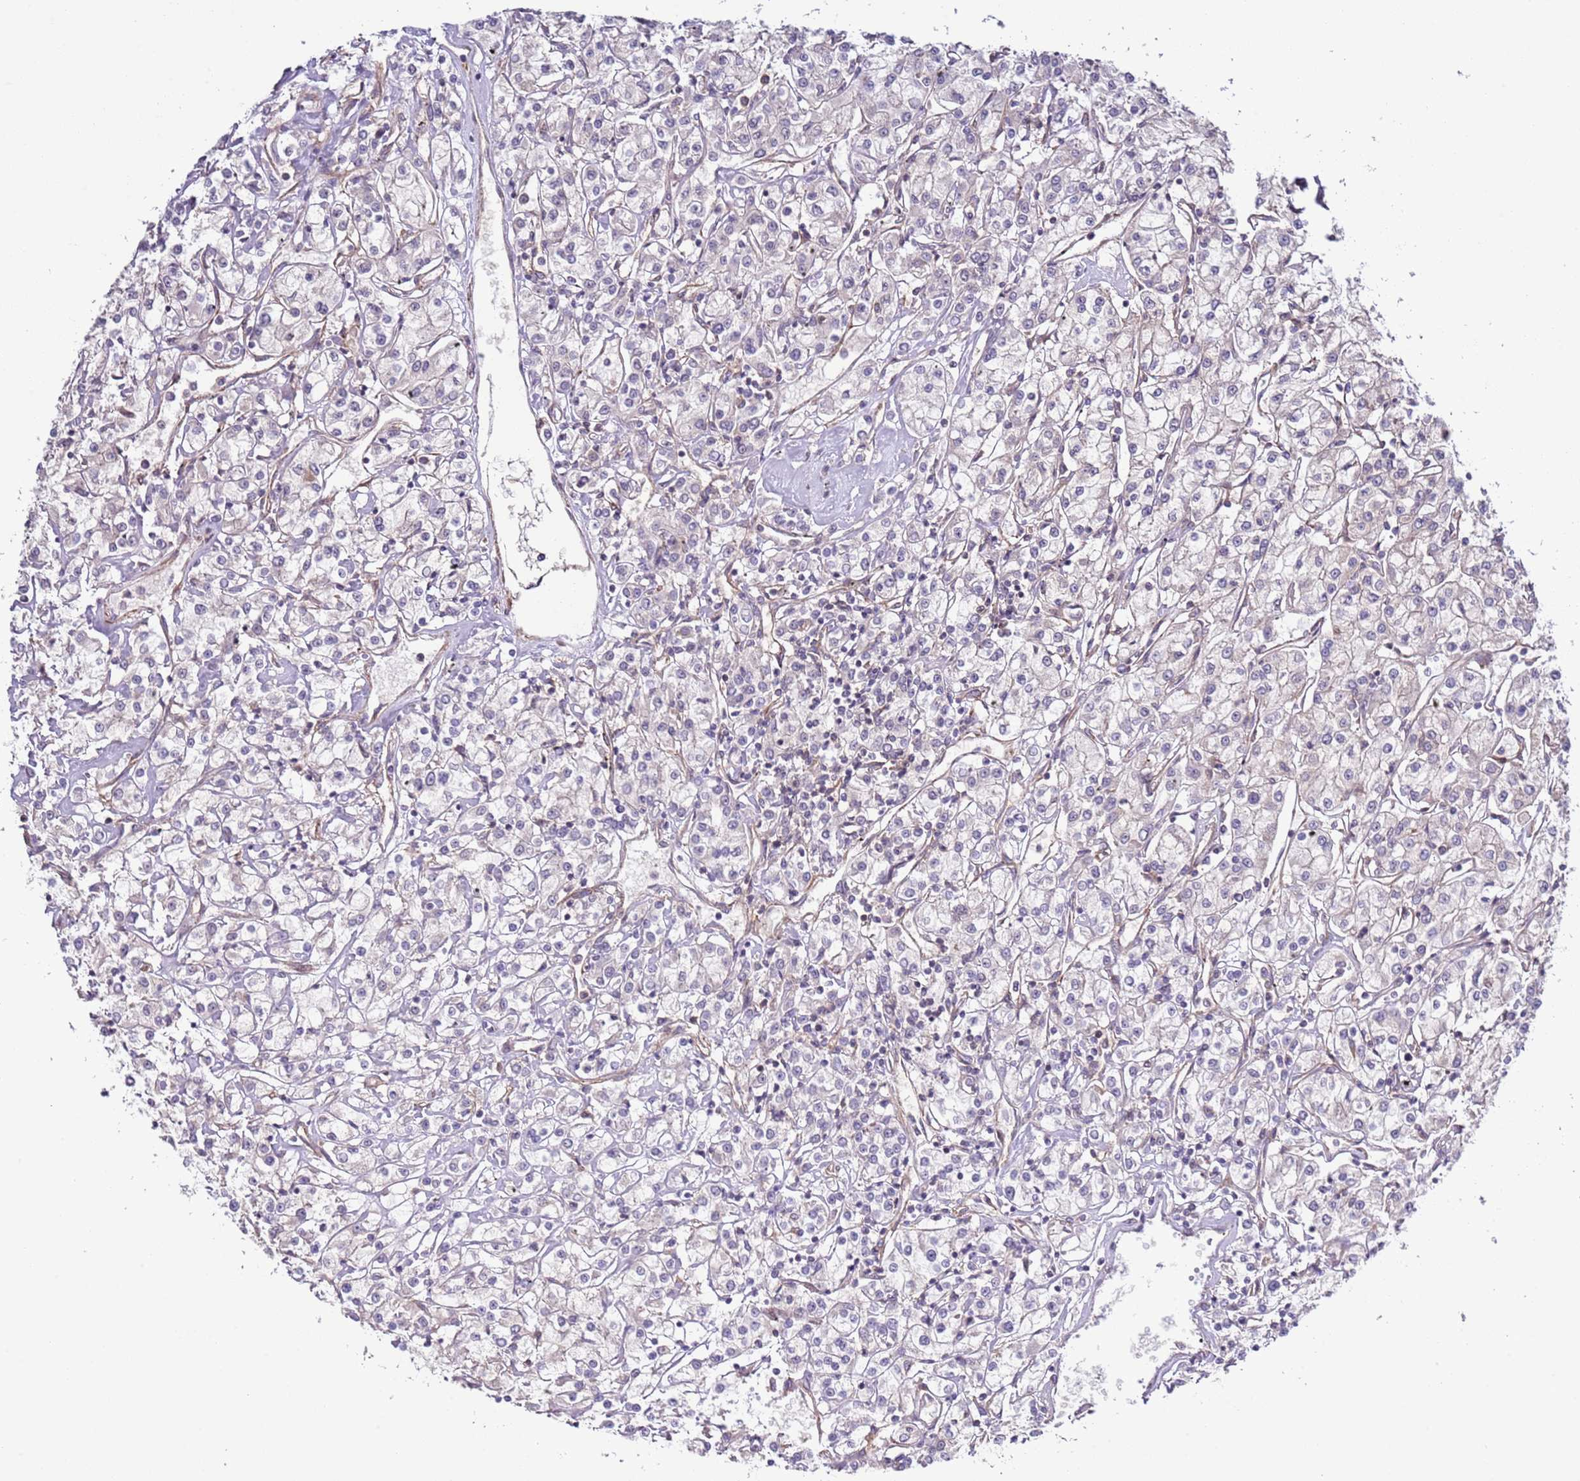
{"staining": {"intensity": "negative", "quantity": "none", "location": "none"}, "tissue": "renal cancer", "cell_type": "Tumor cells", "image_type": "cancer", "snomed": [{"axis": "morphology", "description": "Adenocarcinoma, NOS"}, {"axis": "topography", "description": "Kidney"}], "caption": "Renal cancer was stained to show a protein in brown. There is no significant expression in tumor cells. Brightfield microscopy of IHC stained with DAB (brown) and hematoxylin (blue), captured at high magnification.", "gene": "LPIN2", "patient": {"sex": "female", "age": 59}}